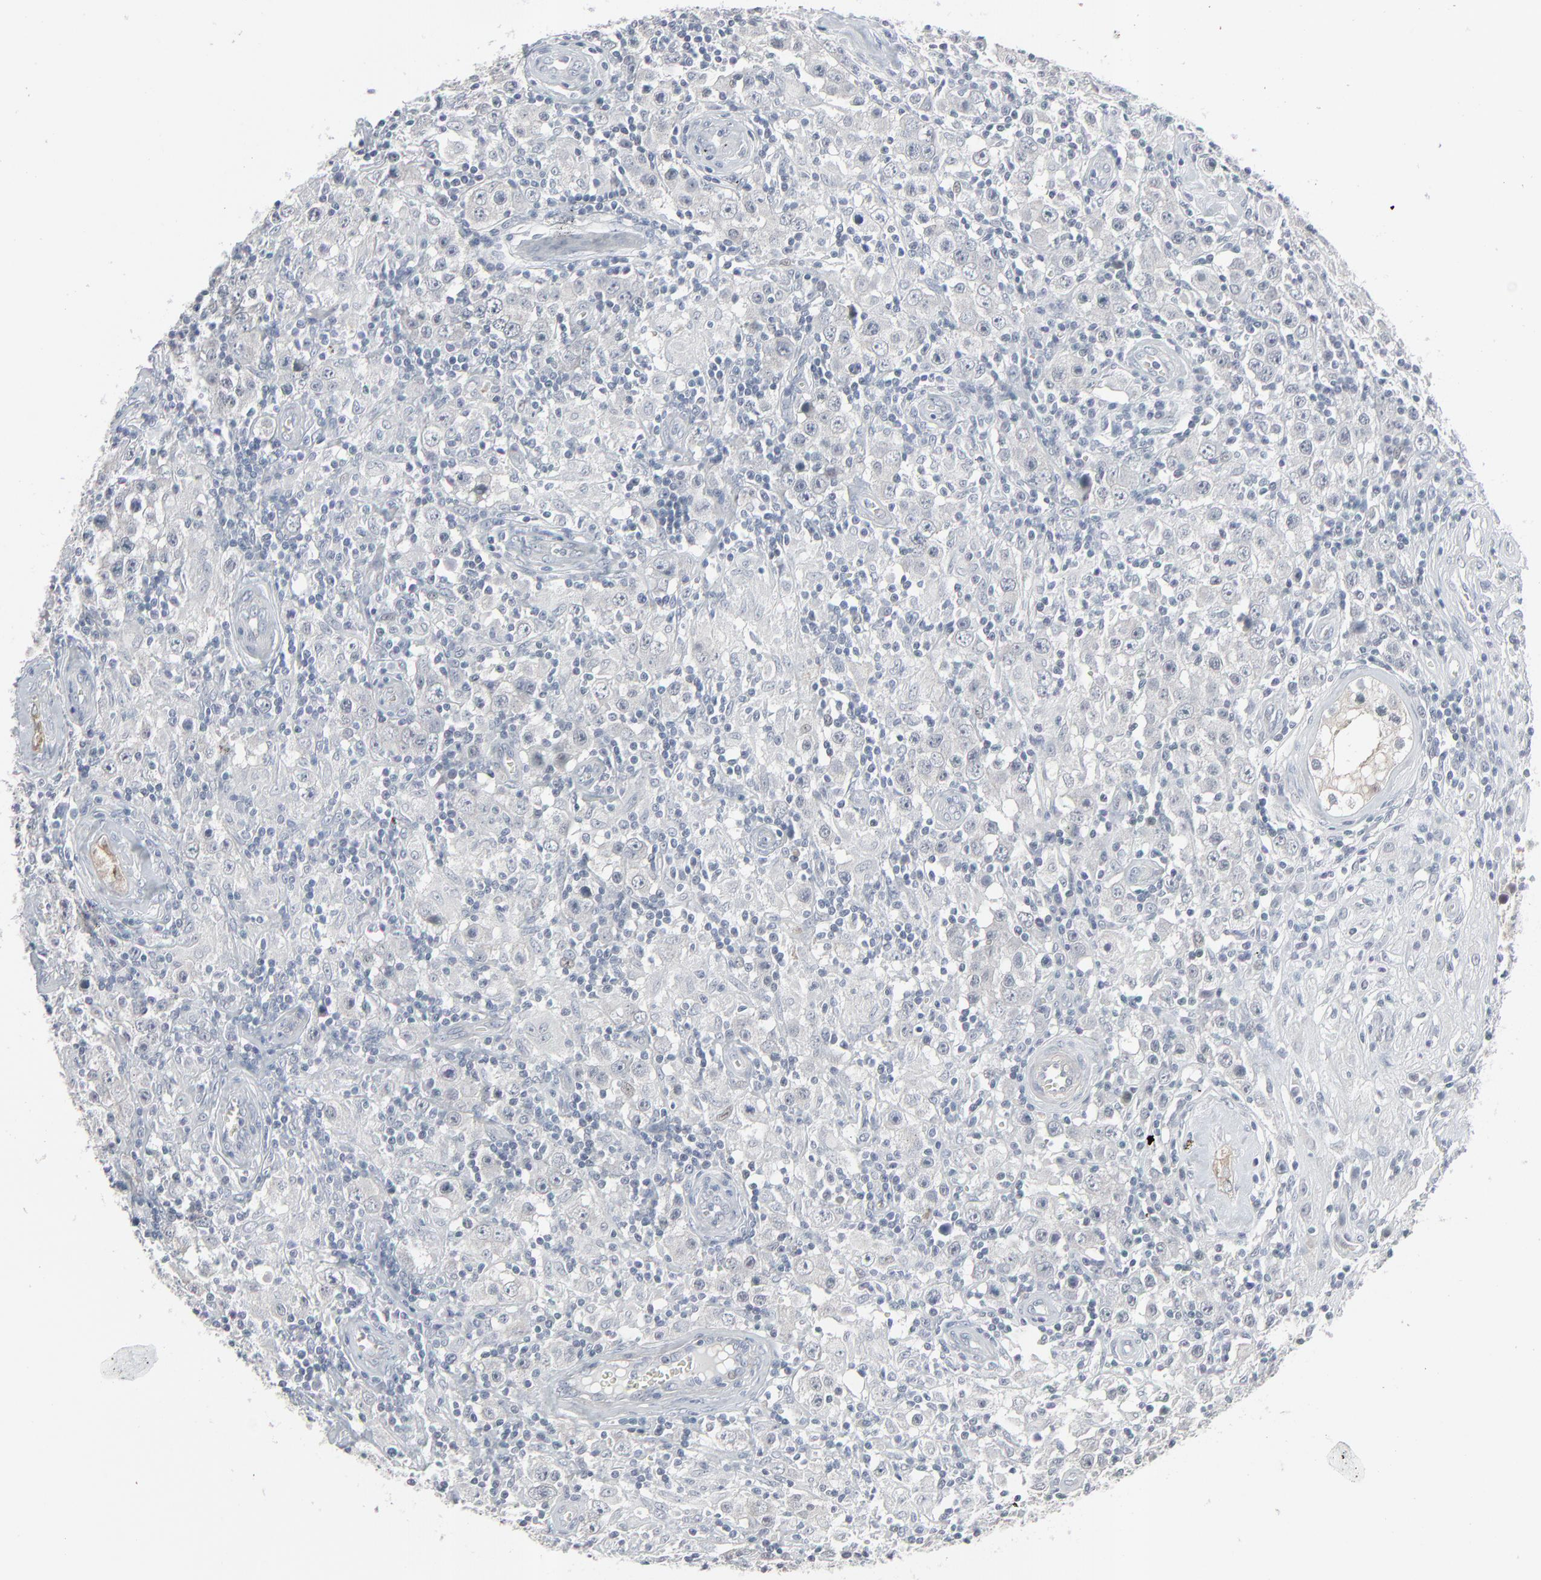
{"staining": {"intensity": "negative", "quantity": "none", "location": "none"}, "tissue": "testis cancer", "cell_type": "Tumor cells", "image_type": "cancer", "snomed": [{"axis": "morphology", "description": "Seminoma, NOS"}, {"axis": "topography", "description": "Testis"}], "caption": "Histopathology image shows no protein positivity in tumor cells of testis seminoma tissue.", "gene": "NEUROD1", "patient": {"sex": "male", "age": 32}}